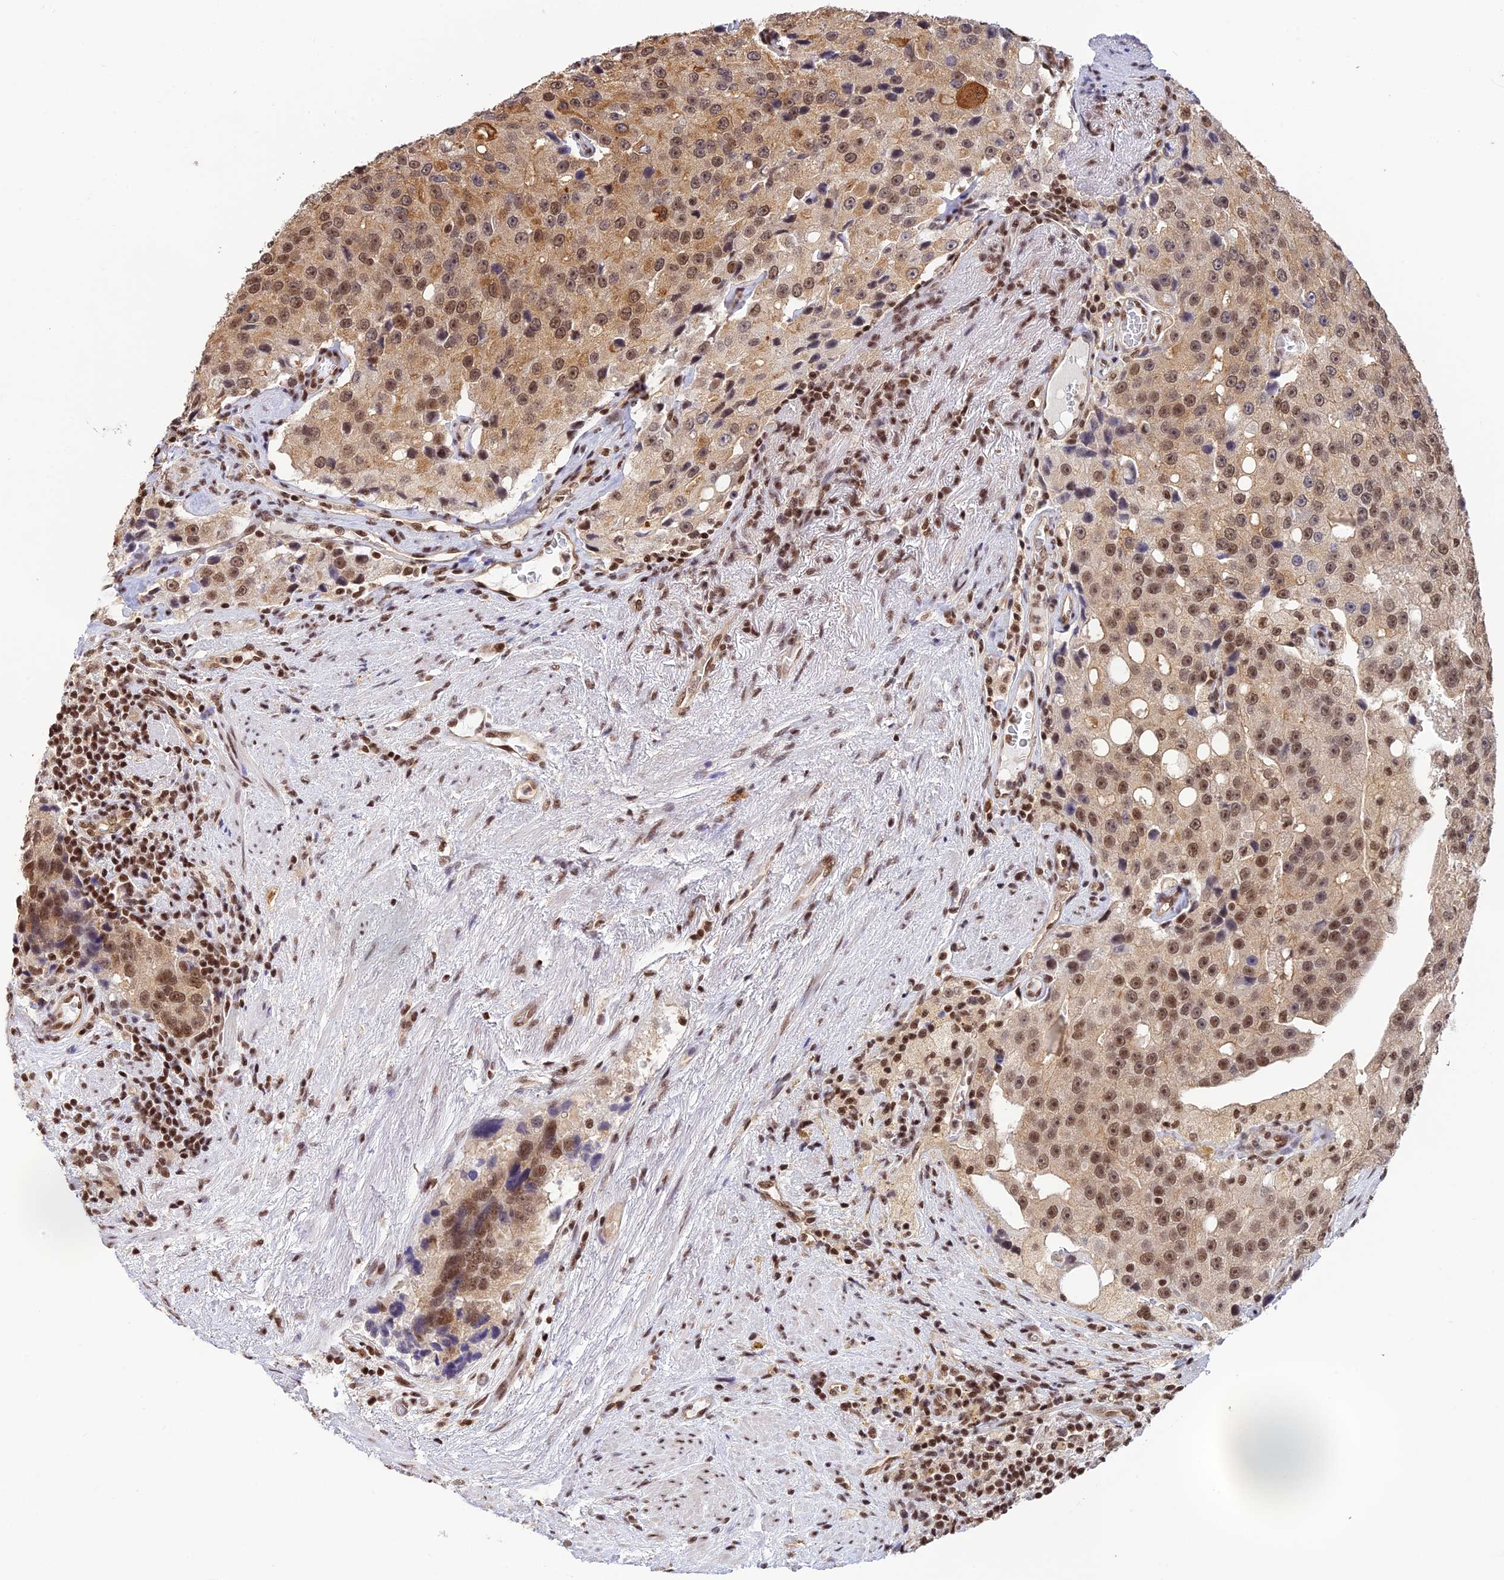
{"staining": {"intensity": "moderate", "quantity": ">75%", "location": "cytoplasmic/membranous,nuclear"}, "tissue": "prostate cancer", "cell_type": "Tumor cells", "image_type": "cancer", "snomed": [{"axis": "morphology", "description": "Adenocarcinoma, High grade"}, {"axis": "topography", "description": "Prostate"}], "caption": "An image of prostate cancer stained for a protein demonstrates moderate cytoplasmic/membranous and nuclear brown staining in tumor cells.", "gene": "THAP11", "patient": {"sex": "male", "age": 70}}